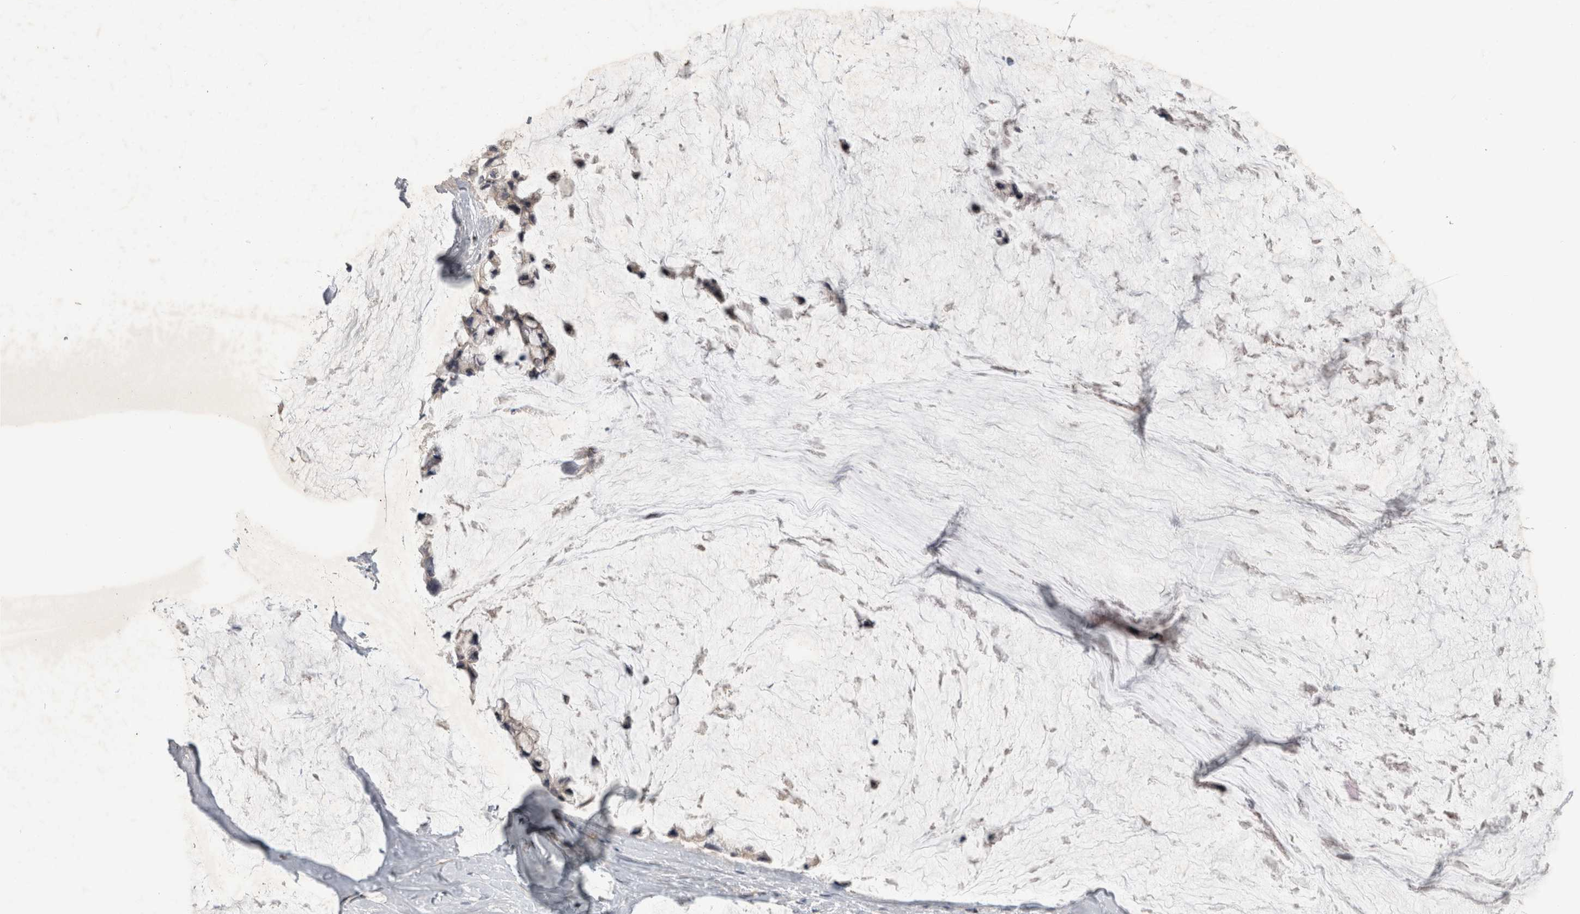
{"staining": {"intensity": "negative", "quantity": "none", "location": "none"}, "tissue": "ovarian cancer", "cell_type": "Tumor cells", "image_type": "cancer", "snomed": [{"axis": "morphology", "description": "Cystadenocarcinoma, mucinous, NOS"}, {"axis": "topography", "description": "Ovary"}], "caption": "Image shows no significant protein expression in tumor cells of ovarian cancer (mucinous cystadenocarcinoma). The staining was performed using DAB (3,3'-diaminobenzidine) to visualize the protein expression in brown, while the nuclei were stained in blue with hematoxylin (Magnification: 20x).", "gene": "ANKFY1", "patient": {"sex": "female", "age": 39}}